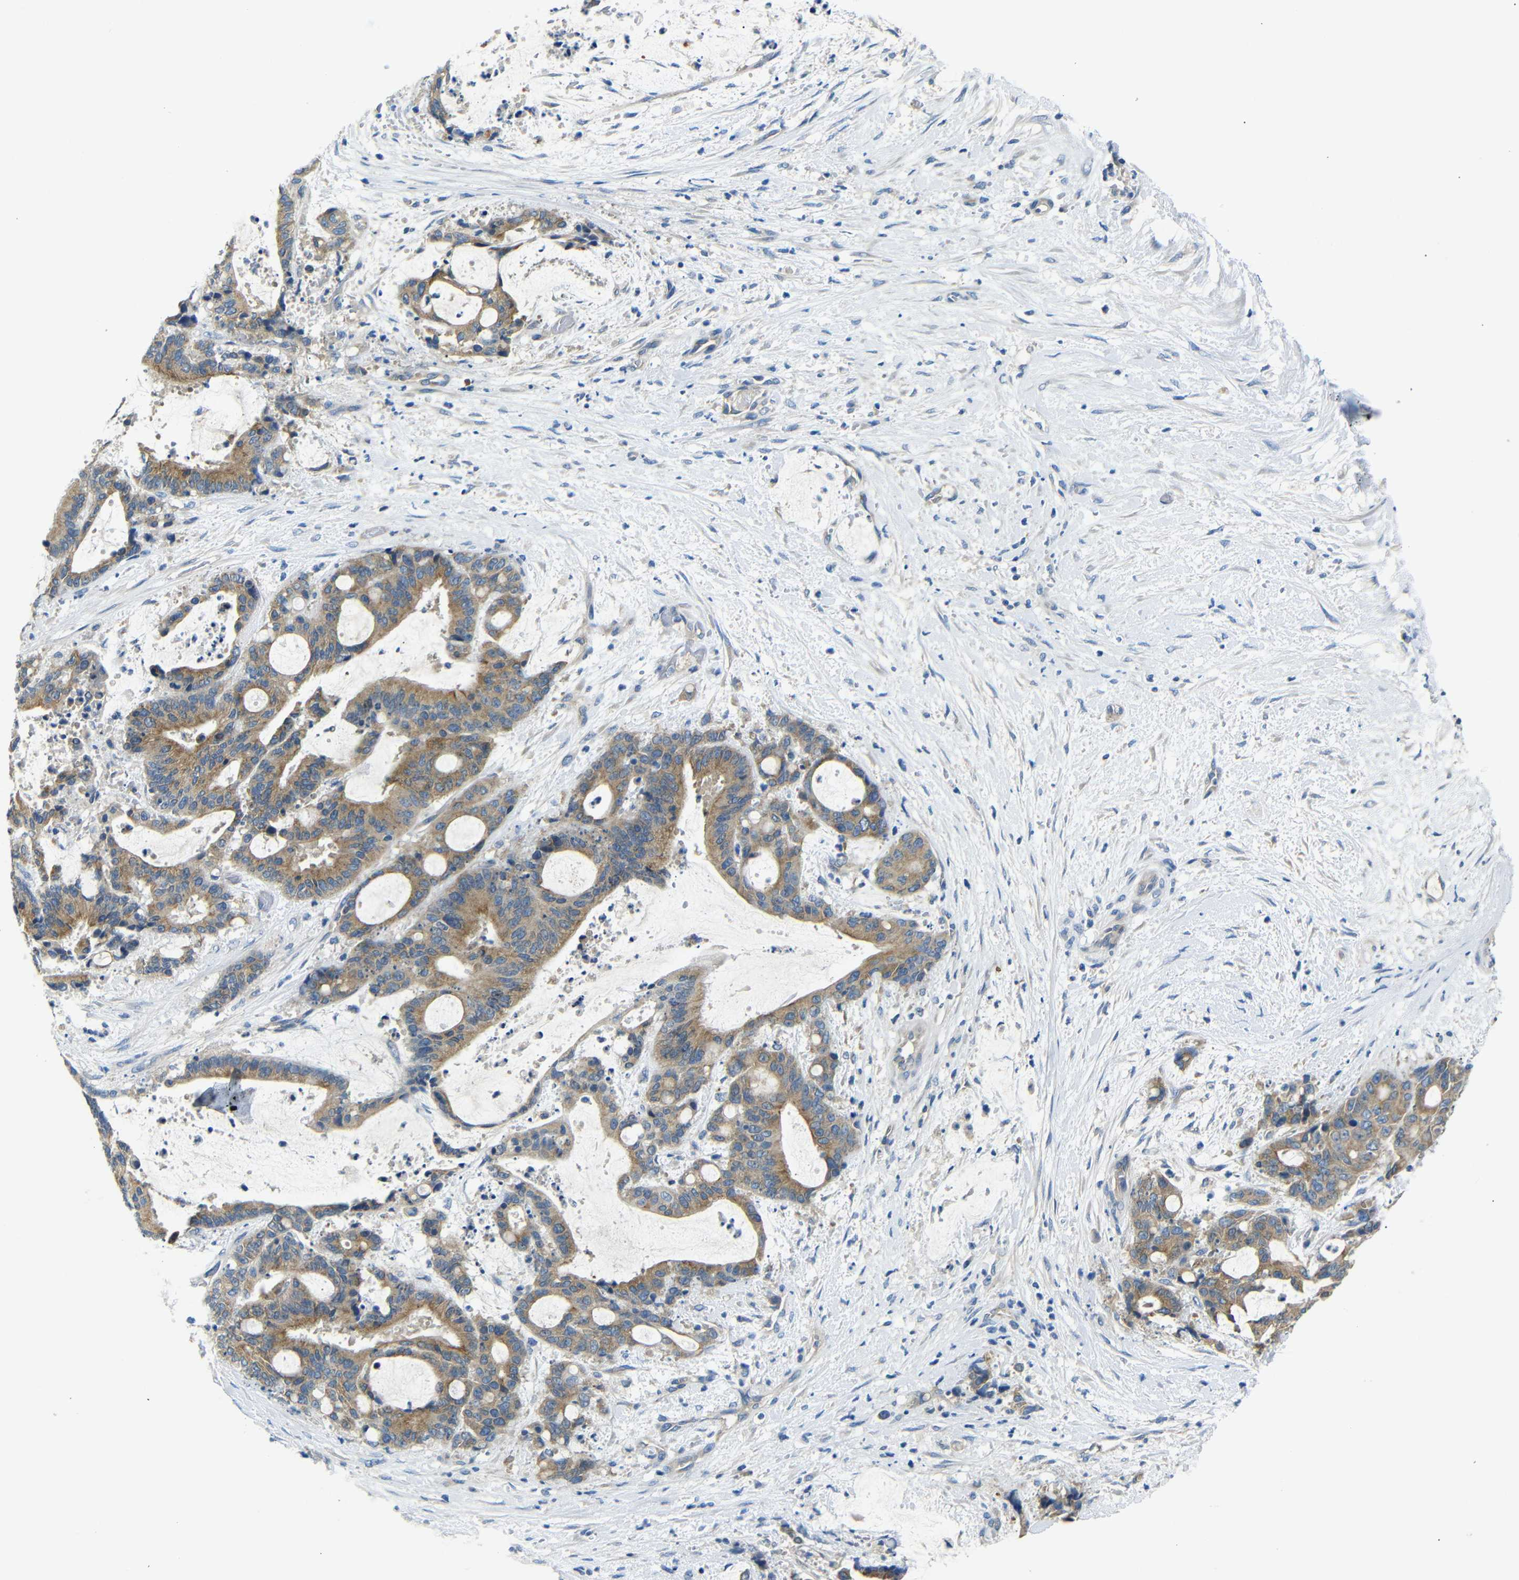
{"staining": {"intensity": "moderate", "quantity": ">75%", "location": "cytoplasmic/membranous"}, "tissue": "liver cancer", "cell_type": "Tumor cells", "image_type": "cancer", "snomed": [{"axis": "morphology", "description": "Normal tissue, NOS"}, {"axis": "morphology", "description": "Cholangiocarcinoma"}, {"axis": "topography", "description": "Liver"}, {"axis": "topography", "description": "Peripheral nerve tissue"}], "caption": "A brown stain shows moderate cytoplasmic/membranous positivity of a protein in liver cancer (cholangiocarcinoma) tumor cells. The staining is performed using DAB brown chromogen to label protein expression. The nuclei are counter-stained blue using hematoxylin.", "gene": "DCP1A", "patient": {"sex": "female", "age": 73}}